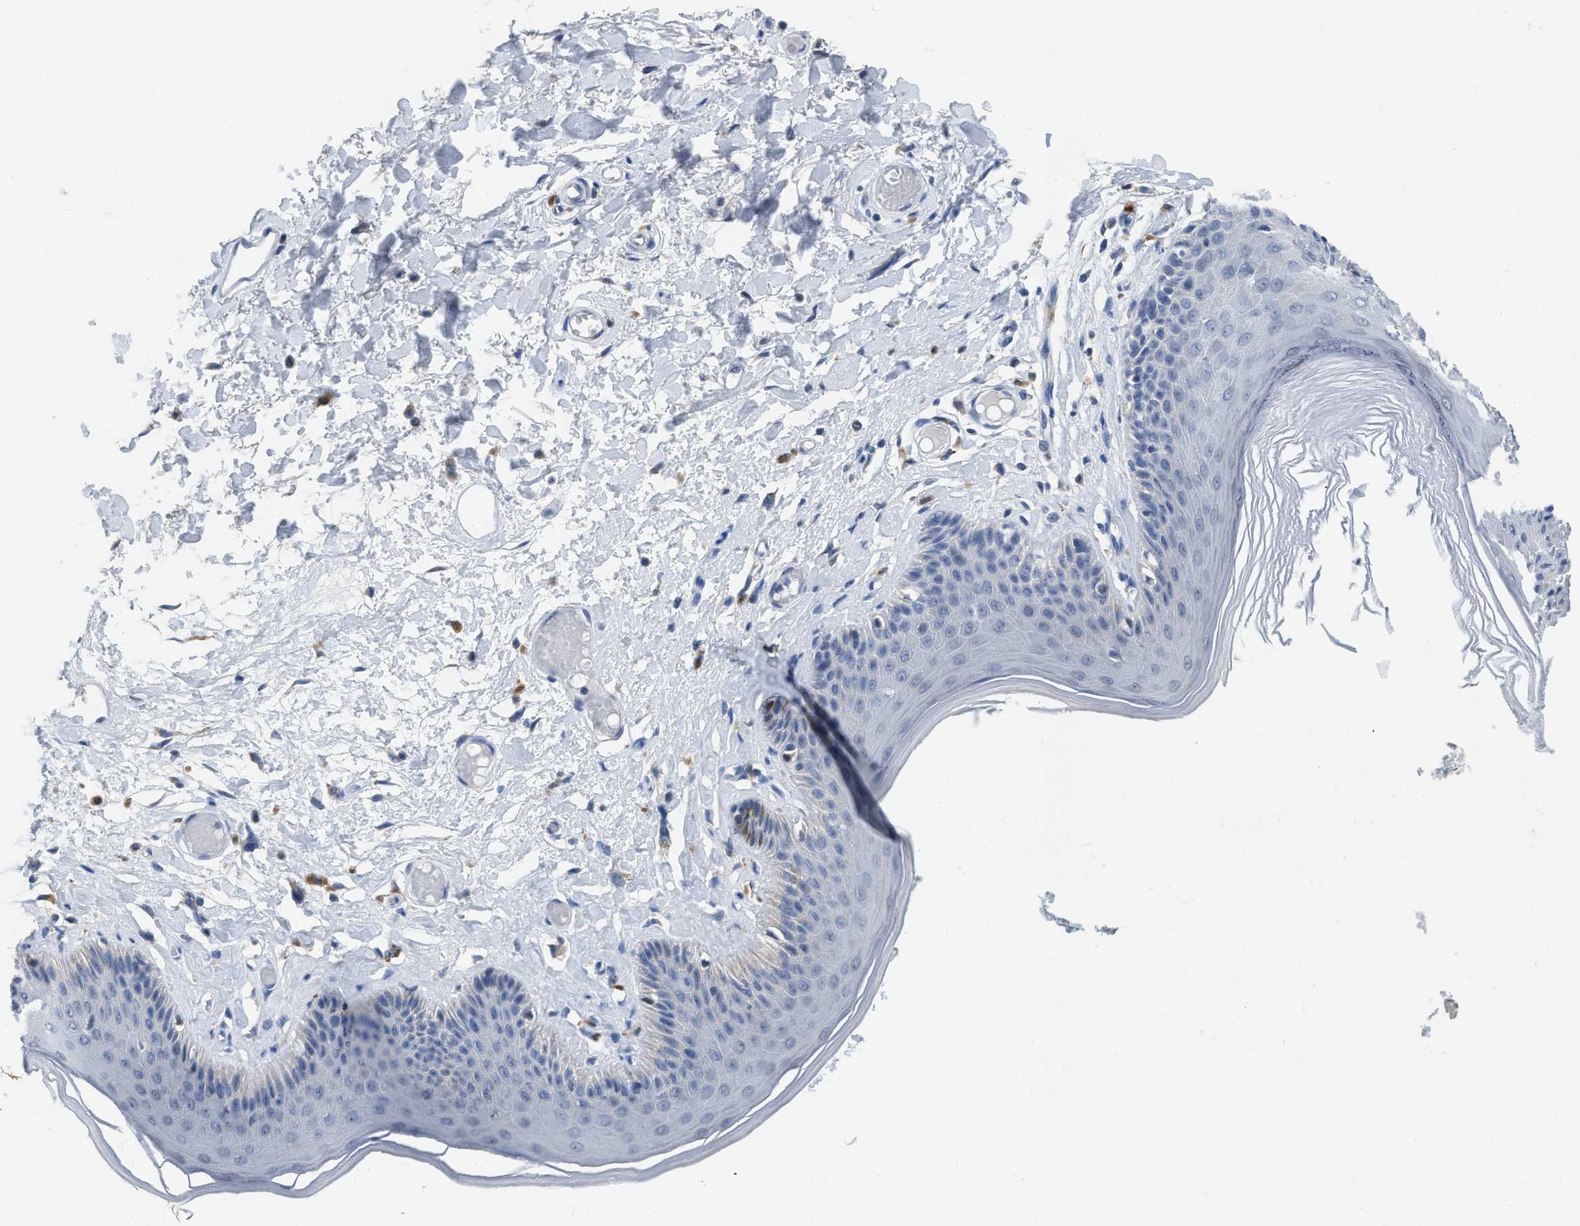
{"staining": {"intensity": "moderate", "quantity": "<25%", "location": "cytoplasmic/membranous"}, "tissue": "skin", "cell_type": "Epidermal cells", "image_type": "normal", "snomed": [{"axis": "morphology", "description": "Normal tissue, NOS"}, {"axis": "topography", "description": "Vulva"}], "caption": "A brown stain shows moderate cytoplasmic/membranous positivity of a protein in epidermal cells of normal human skin. The protein is stained brown, and the nuclei are stained in blue (DAB IHC with brightfield microscopy, high magnification).", "gene": "ETFA", "patient": {"sex": "female", "age": 73}}